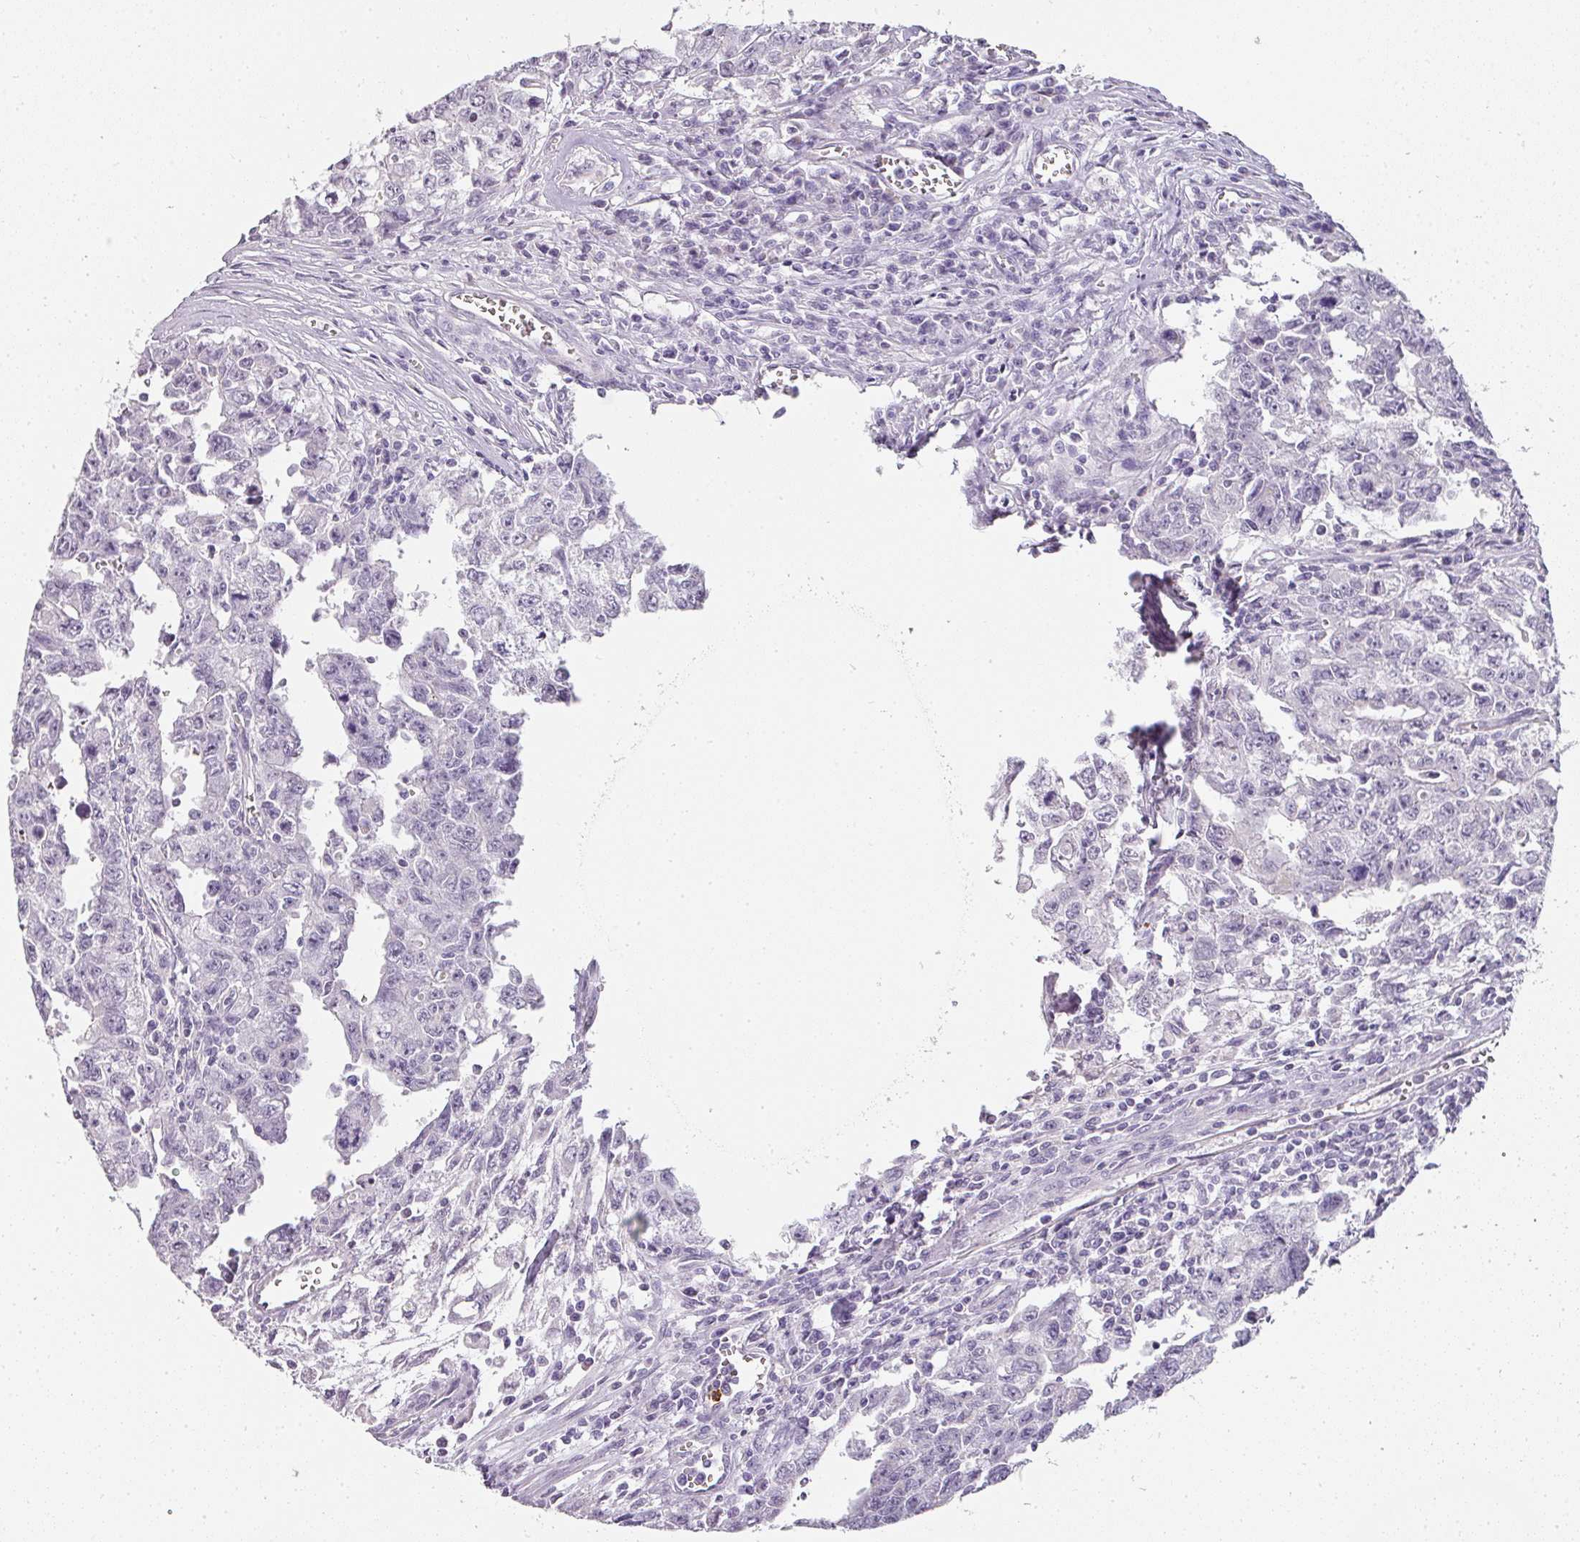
{"staining": {"intensity": "negative", "quantity": "none", "location": "none"}, "tissue": "testis cancer", "cell_type": "Tumor cells", "image_type": "cancer", "snomed": [{"axis": "morphology", "description": "Carcinoma, Embryonal, NOS"}, {"axis": "topography", "description": "Testis"}], "caption": "The IHC photomicrograph has no significant staining in tumor cells of testis cancer tissue. (DAB (3,3'-diaminobenzidine) IHC, high magnification).", "gene": "CAMP", "patient": {"sex": "male", "age": 24}}